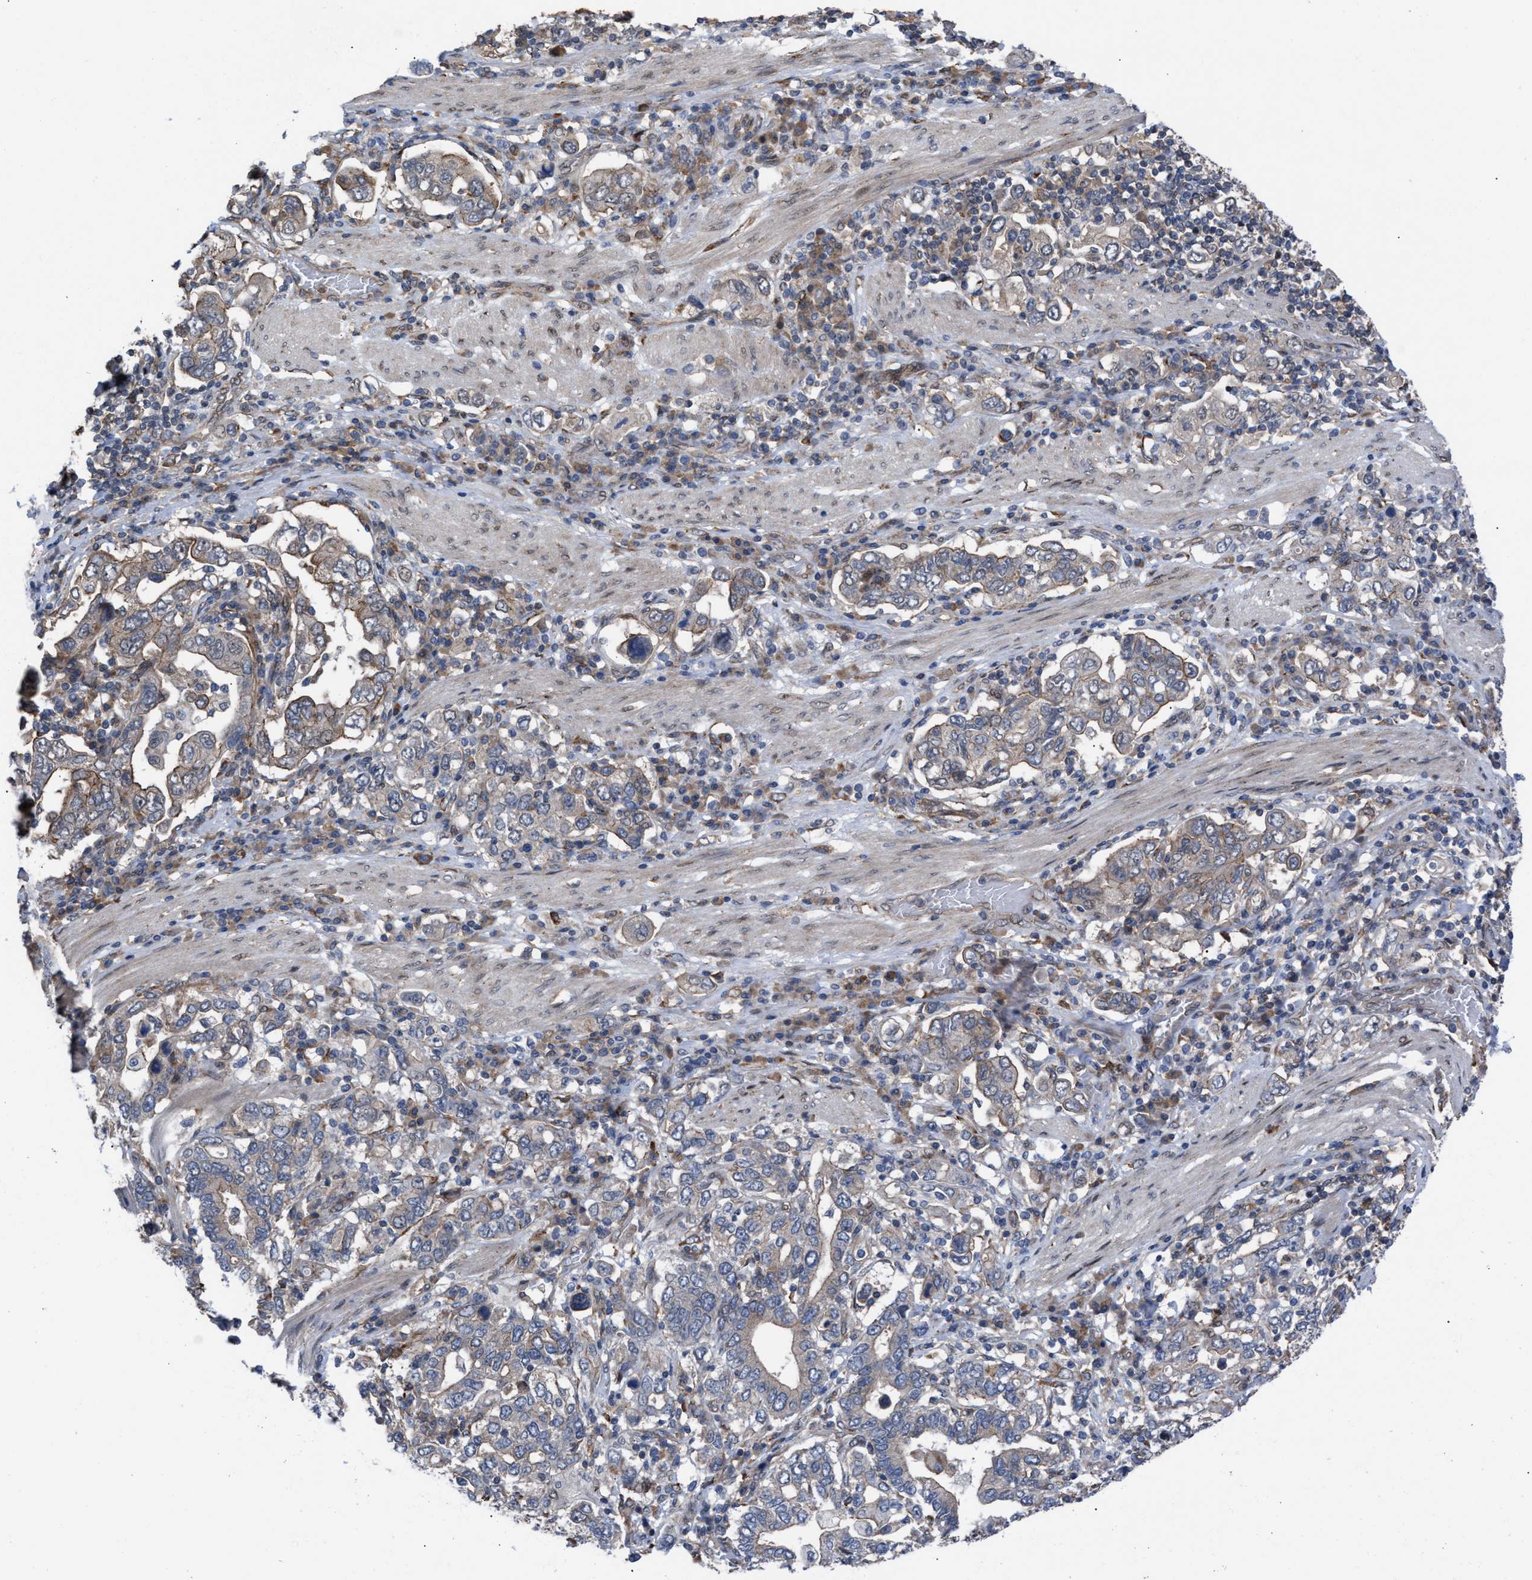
{"staining": {"intensity": "weak", "quantity": "<25%", "location": "cytoplasmic/membranous"}, "tissue": "stomach cancer", "cell_type": "Tumor cells", "image_type": "cancer", "snomed": [{"axis": "morphology", "description": "Adenocarcinoma, NOS"}, {"axis": "topography", "description": "Stomach, upper"}], "caption": "Protein analysis of stomach adenocarcinoma demonstrates no significant staining in tumor cells.", "gene": "TP53BP2", "patient": {"sex": "male", "age": 62}}